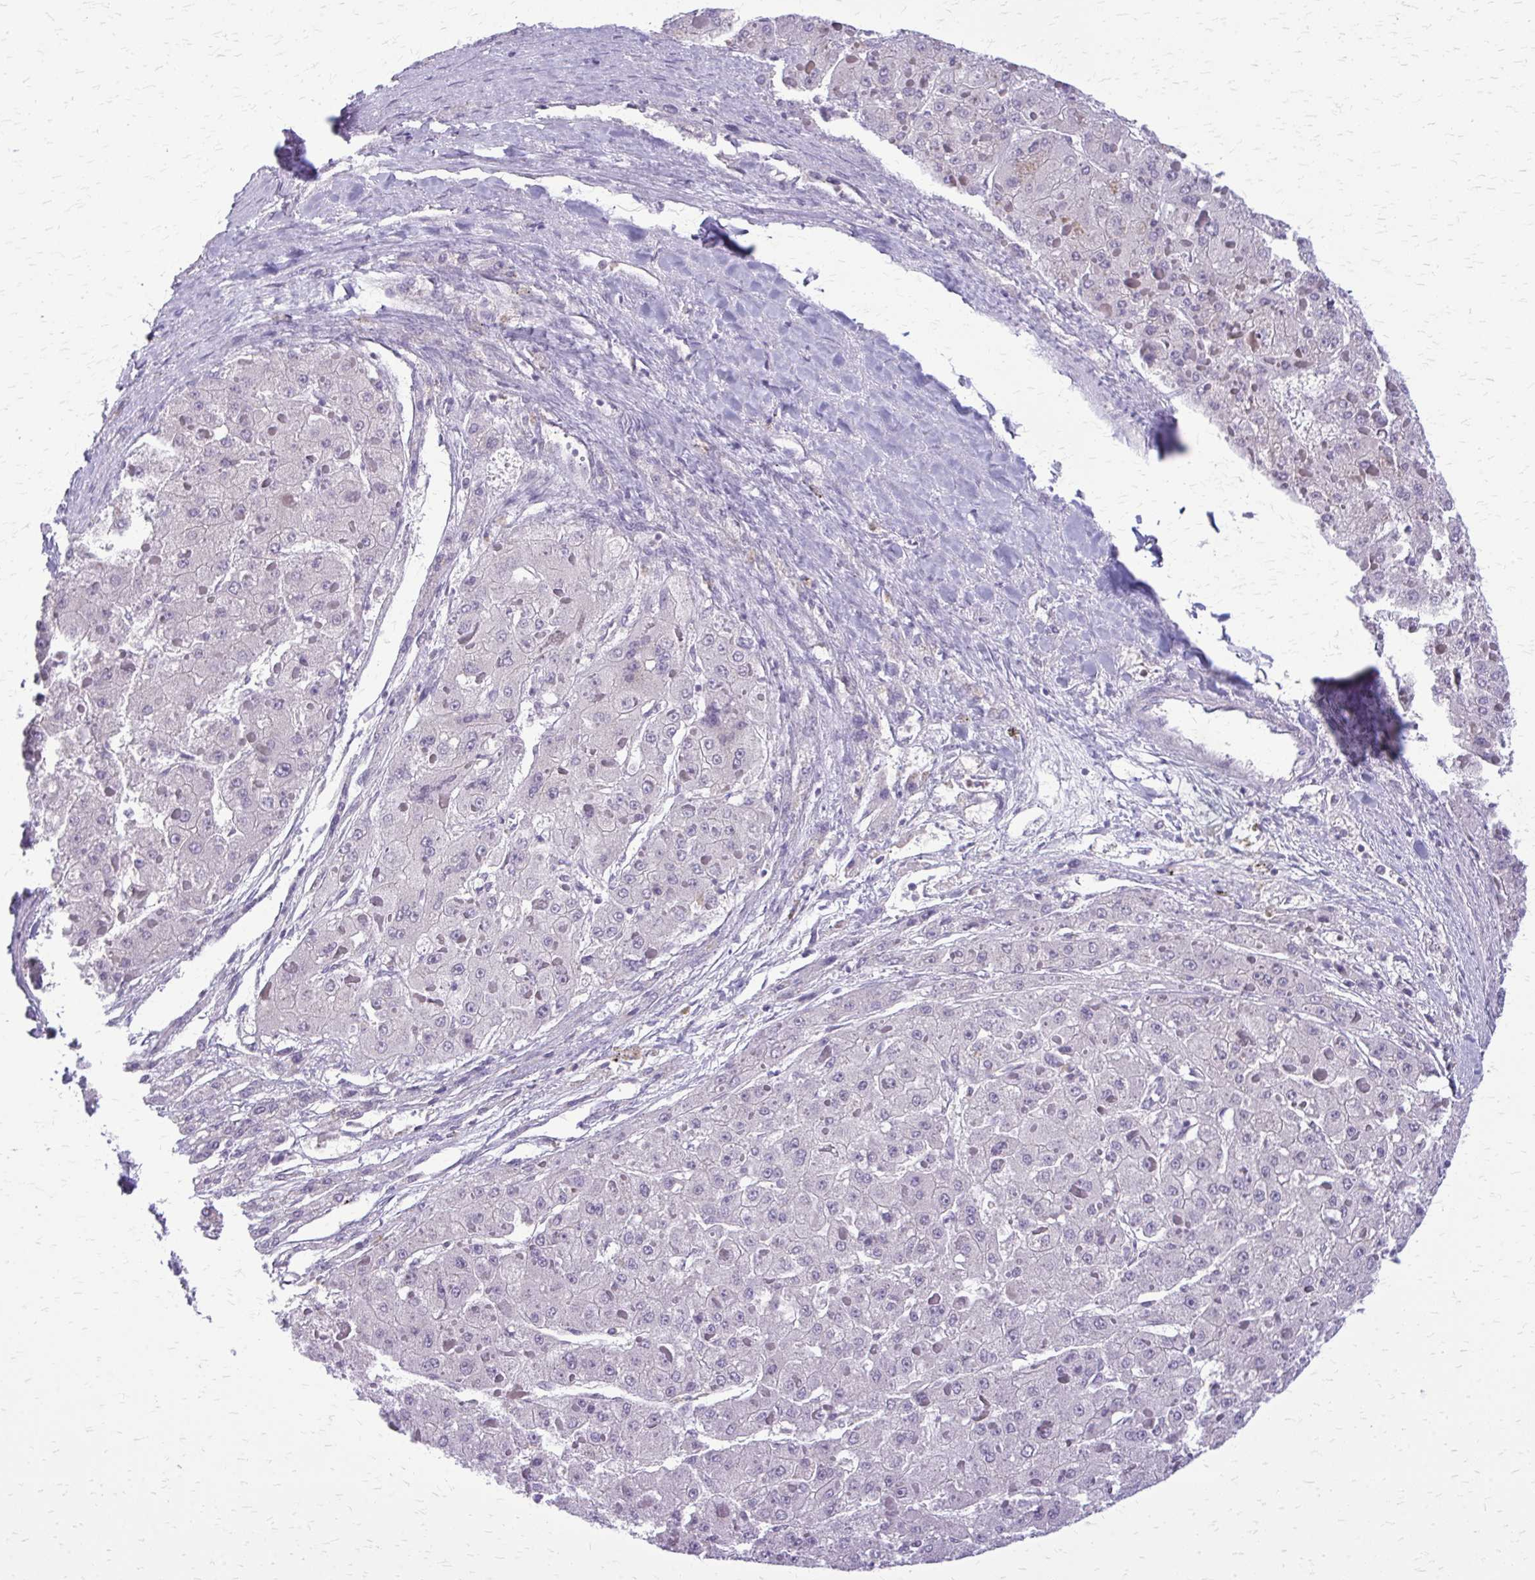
{"staining": {"intensity": "negative", "quantity": "none", "location": "none"}, "tissue": "liver cancer", "cell_type": "Tumor cells", "image_type": "cancer", "snomed": [{"axis": "morphology", "description": "Carcinoma, Hepatocellular, NOS"}, {"axis": "topography", "description": "Liver"}], "caption": "Tumor cells show no significant protein expression in liver cancer (hepatocellular carcinoma).", "gene": "GLRX", "patient": {"sex": "female", "age": 73}}